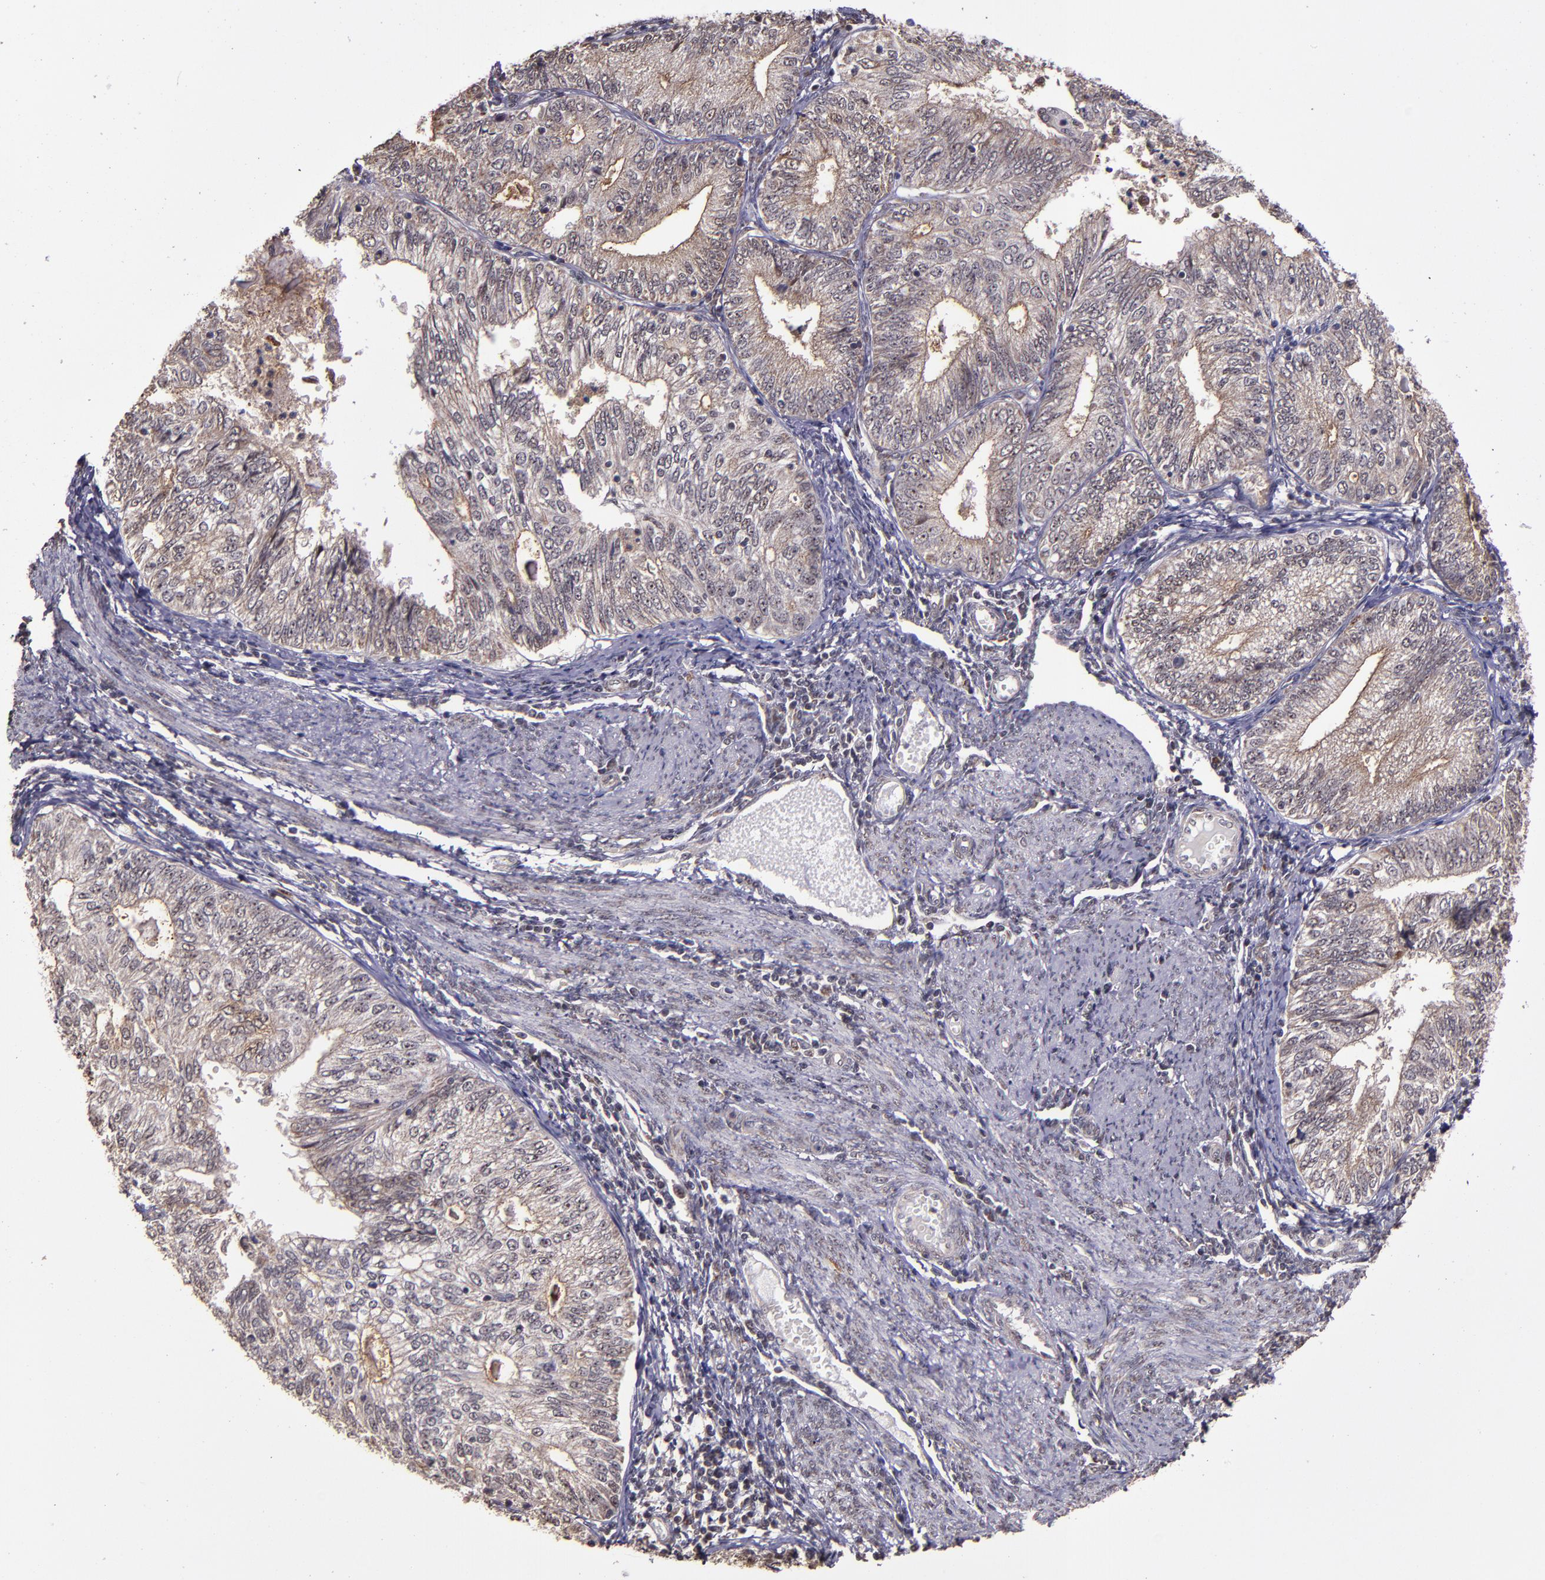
{"staining": {"intensity": "weak", "quantity": "25%-75%", "location": "cytoplasmic/membranous"}, "tissue": "endometrial cancer", "cell_type": "Tumor cells", "image_type": "cancer", "snomed": [{"axis": "morphology", "description": "Adenocarcinoma, NOS"}, {"axis": "topography", "description": "Endometrium"}], "caption": "Approximately 25%-75% of tumor cells in endometrial cancer (adenocarcinoma) exhibit weak cytoplasmic/membranous protein positivity as visualized by brown immunohistochemical staining.", "gene": "CECR2", "patient": {"sex": "female", "age": 69}}